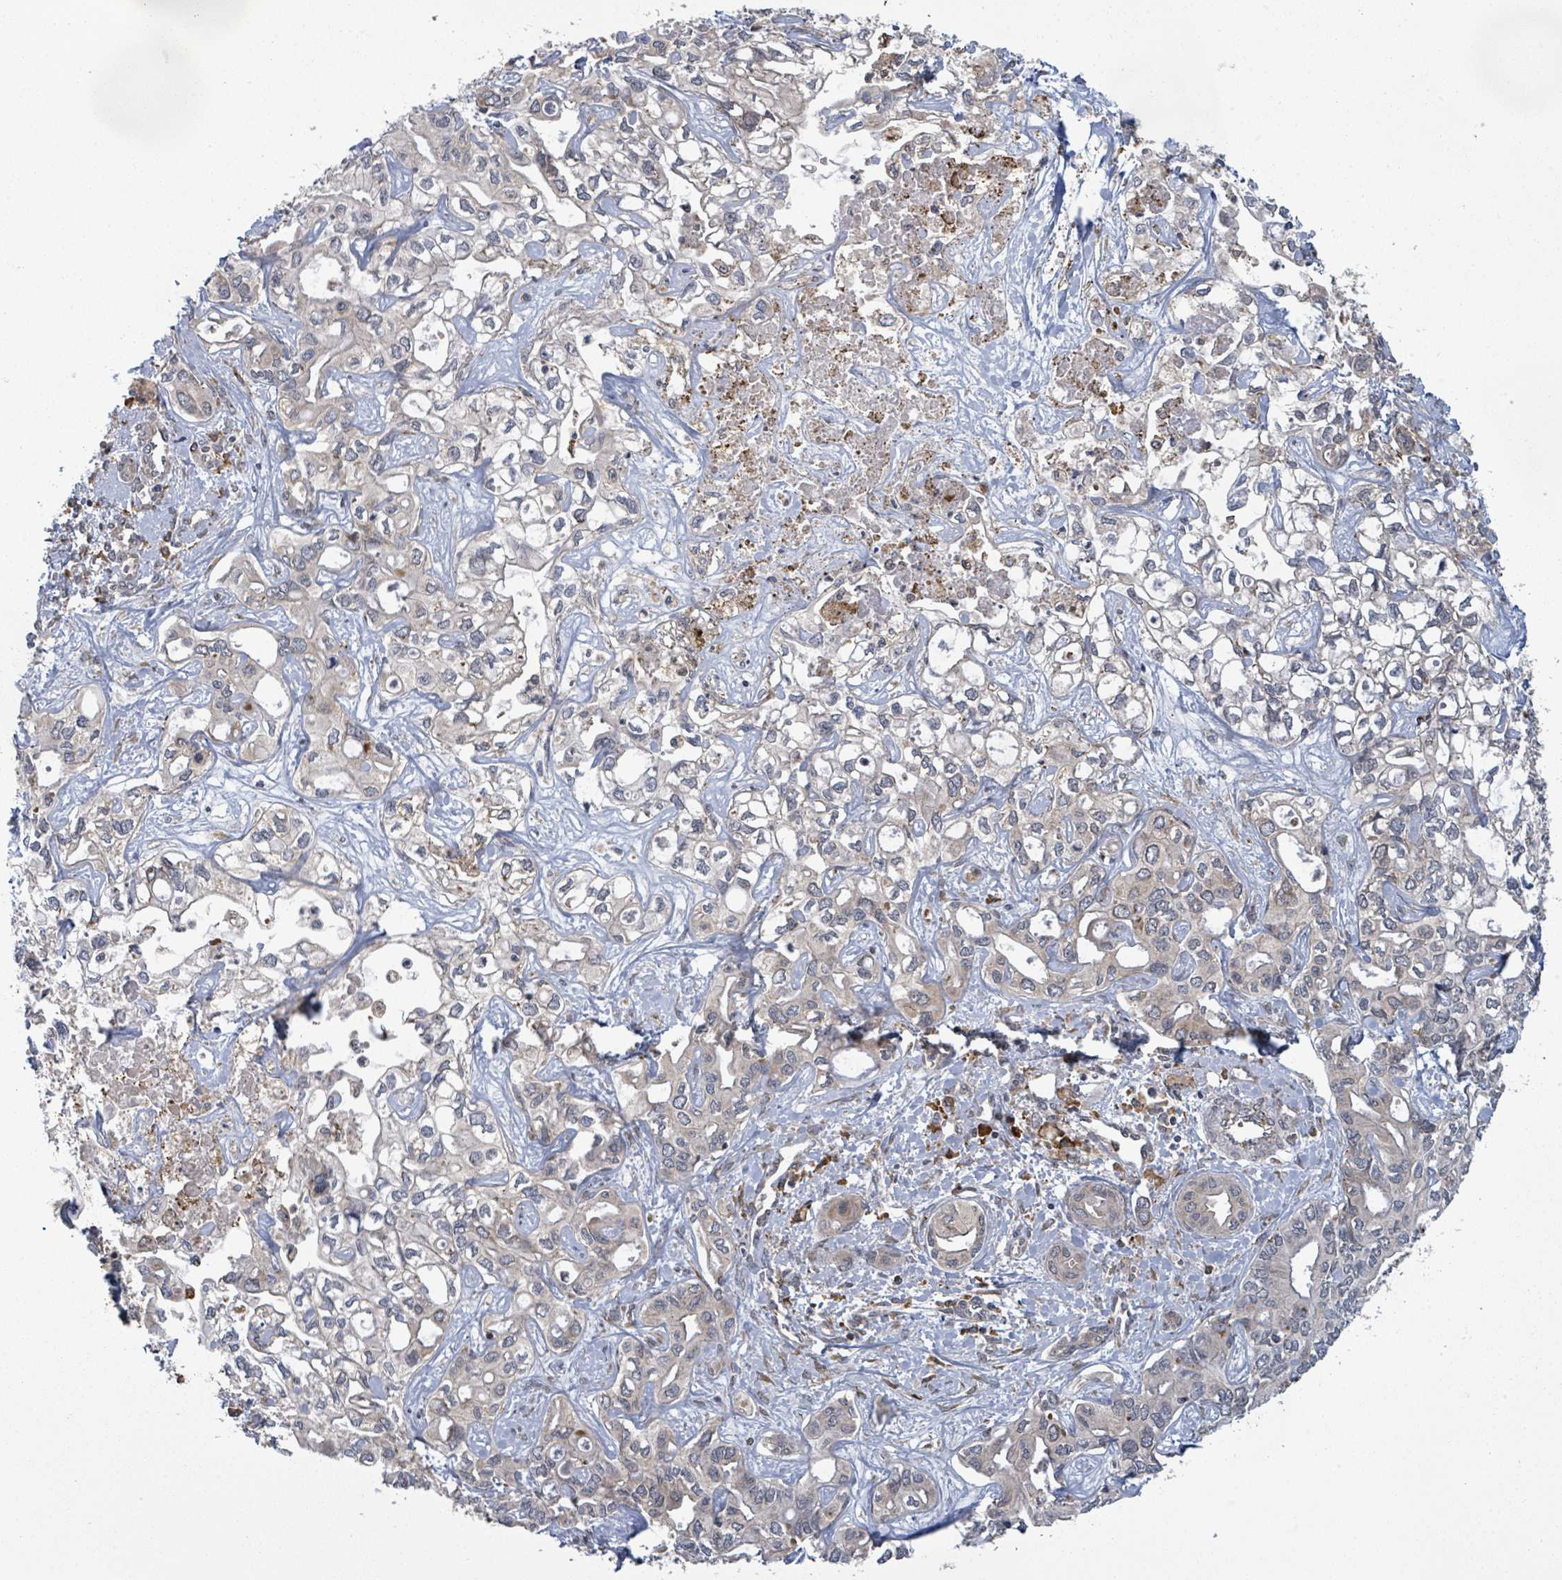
{"staining": {"intensity": "weak", "quantity": "<25%", "location": "cytoplasmic/membranous"}, "tissue": "liver cancer", "cell_type": "Tumor cells", "image_type": "cancer", "snomed": [{"axis": "morphology", "description": "Cholangiocarcinoma"}, {"axis": "topography", "description": "Liver"}], "caption": "Immunohistochemistry of liver cholangiocarcinoma reveals no staining in tumor cells.", "gene": "SHROOM2", "patient": {"sex": "female", "age": 64}}